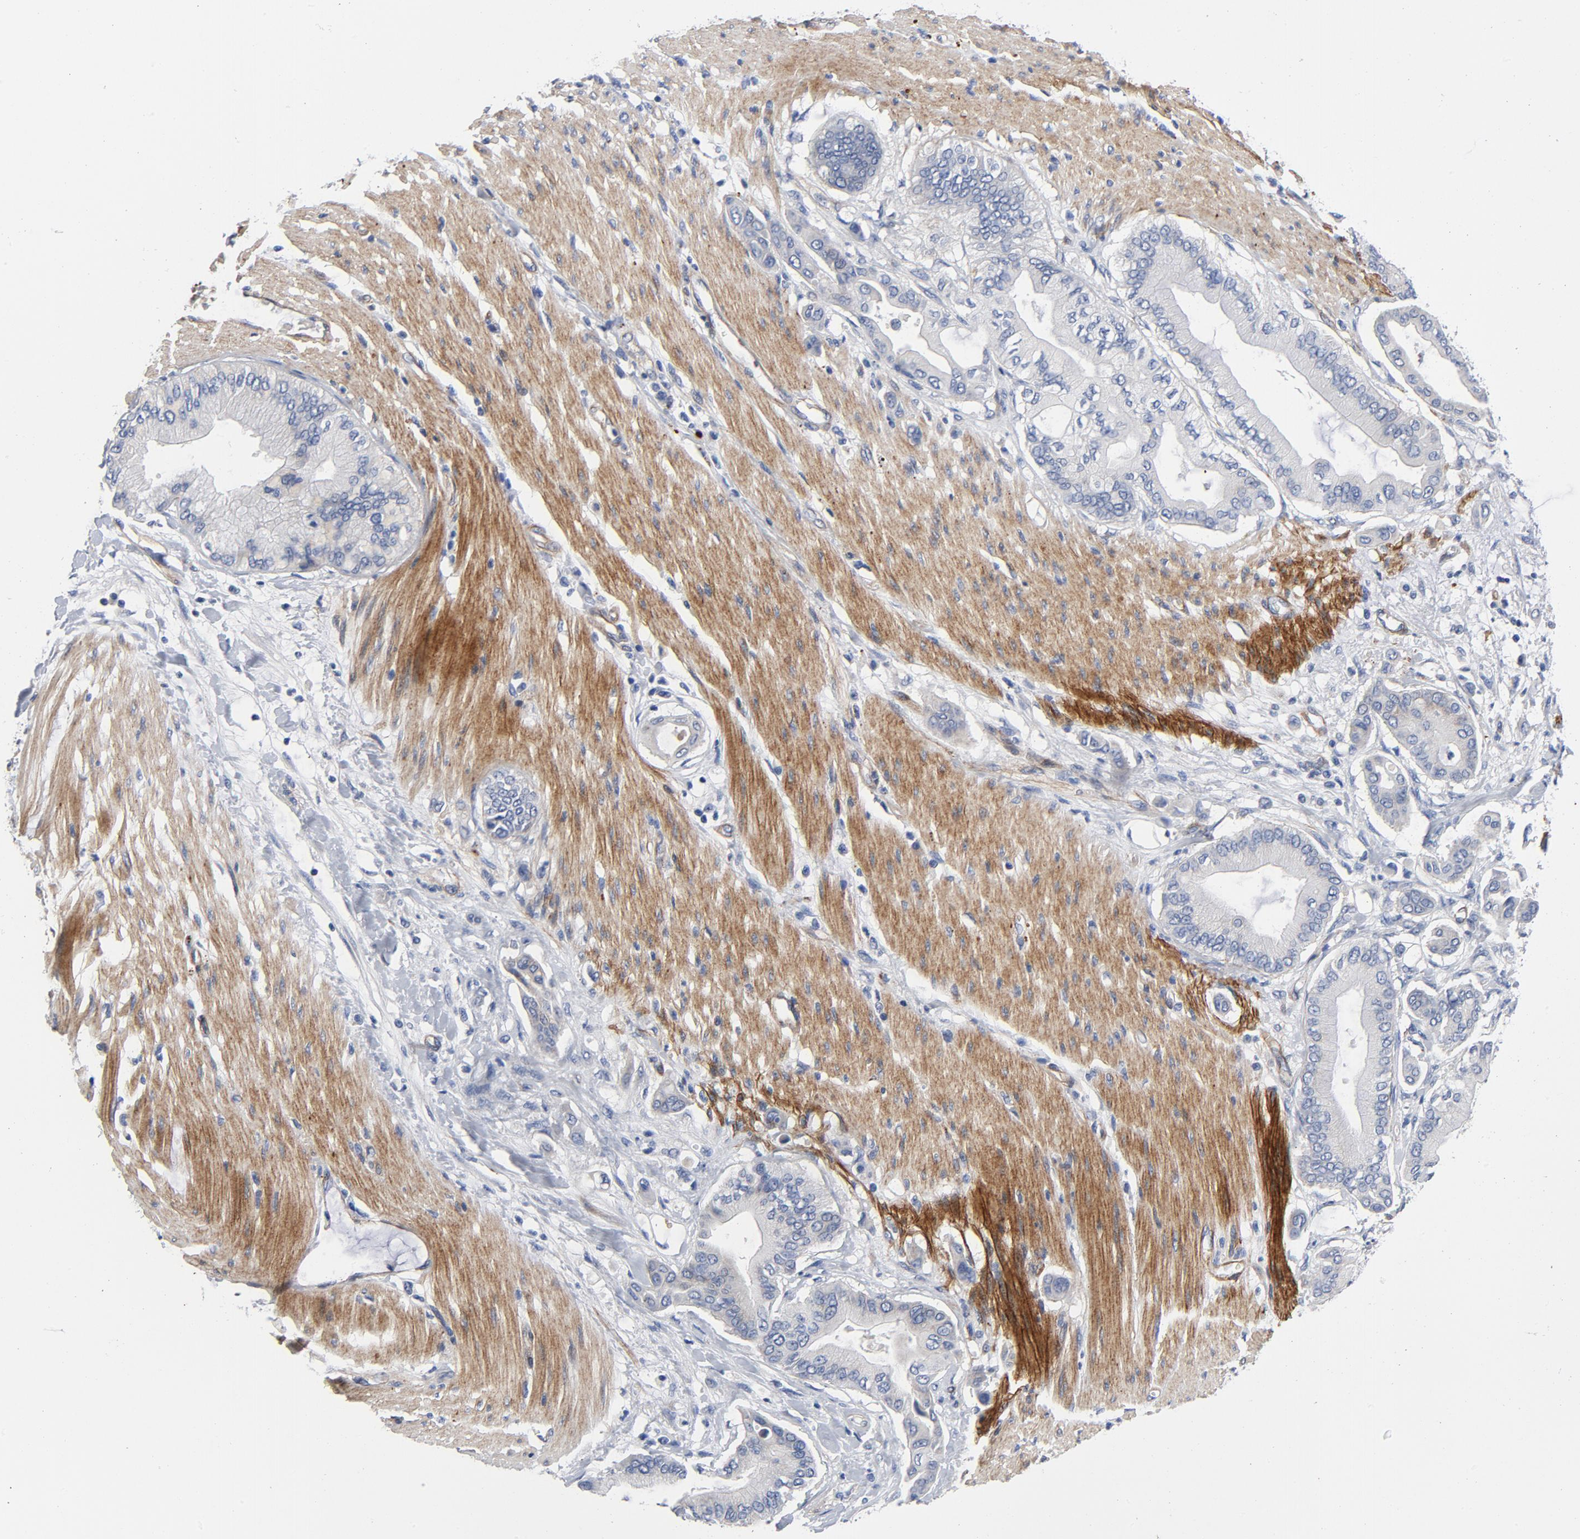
{"staining": {"intensity": "negative", "quantity": "none", "location": "none"}, "tissue": "pancreatic cancer", "cell_type": "Tumor cells", "image_type": "cancer", "snomed": [{"axis": "morphology", "description": "Adenocarcinoma, NOS"}, {"axis": "morphology", "description": "Adenocarcinoma, metastatic, NOS"}, {"axis": "topography", "description": "Lymph node"}, {"axis": "topography", "description": "Pancreas"}, {"axis": "topography", "description": "Duodenum"}], "caption": "A high-resolution histopathology image shows IHC staining of metastatic adenocarcinoma (pancreatic), which demonstrates no significant expression in tumor cells.", "gene": "LAMC1", "patient": {"sex": "female", "age": 64}}